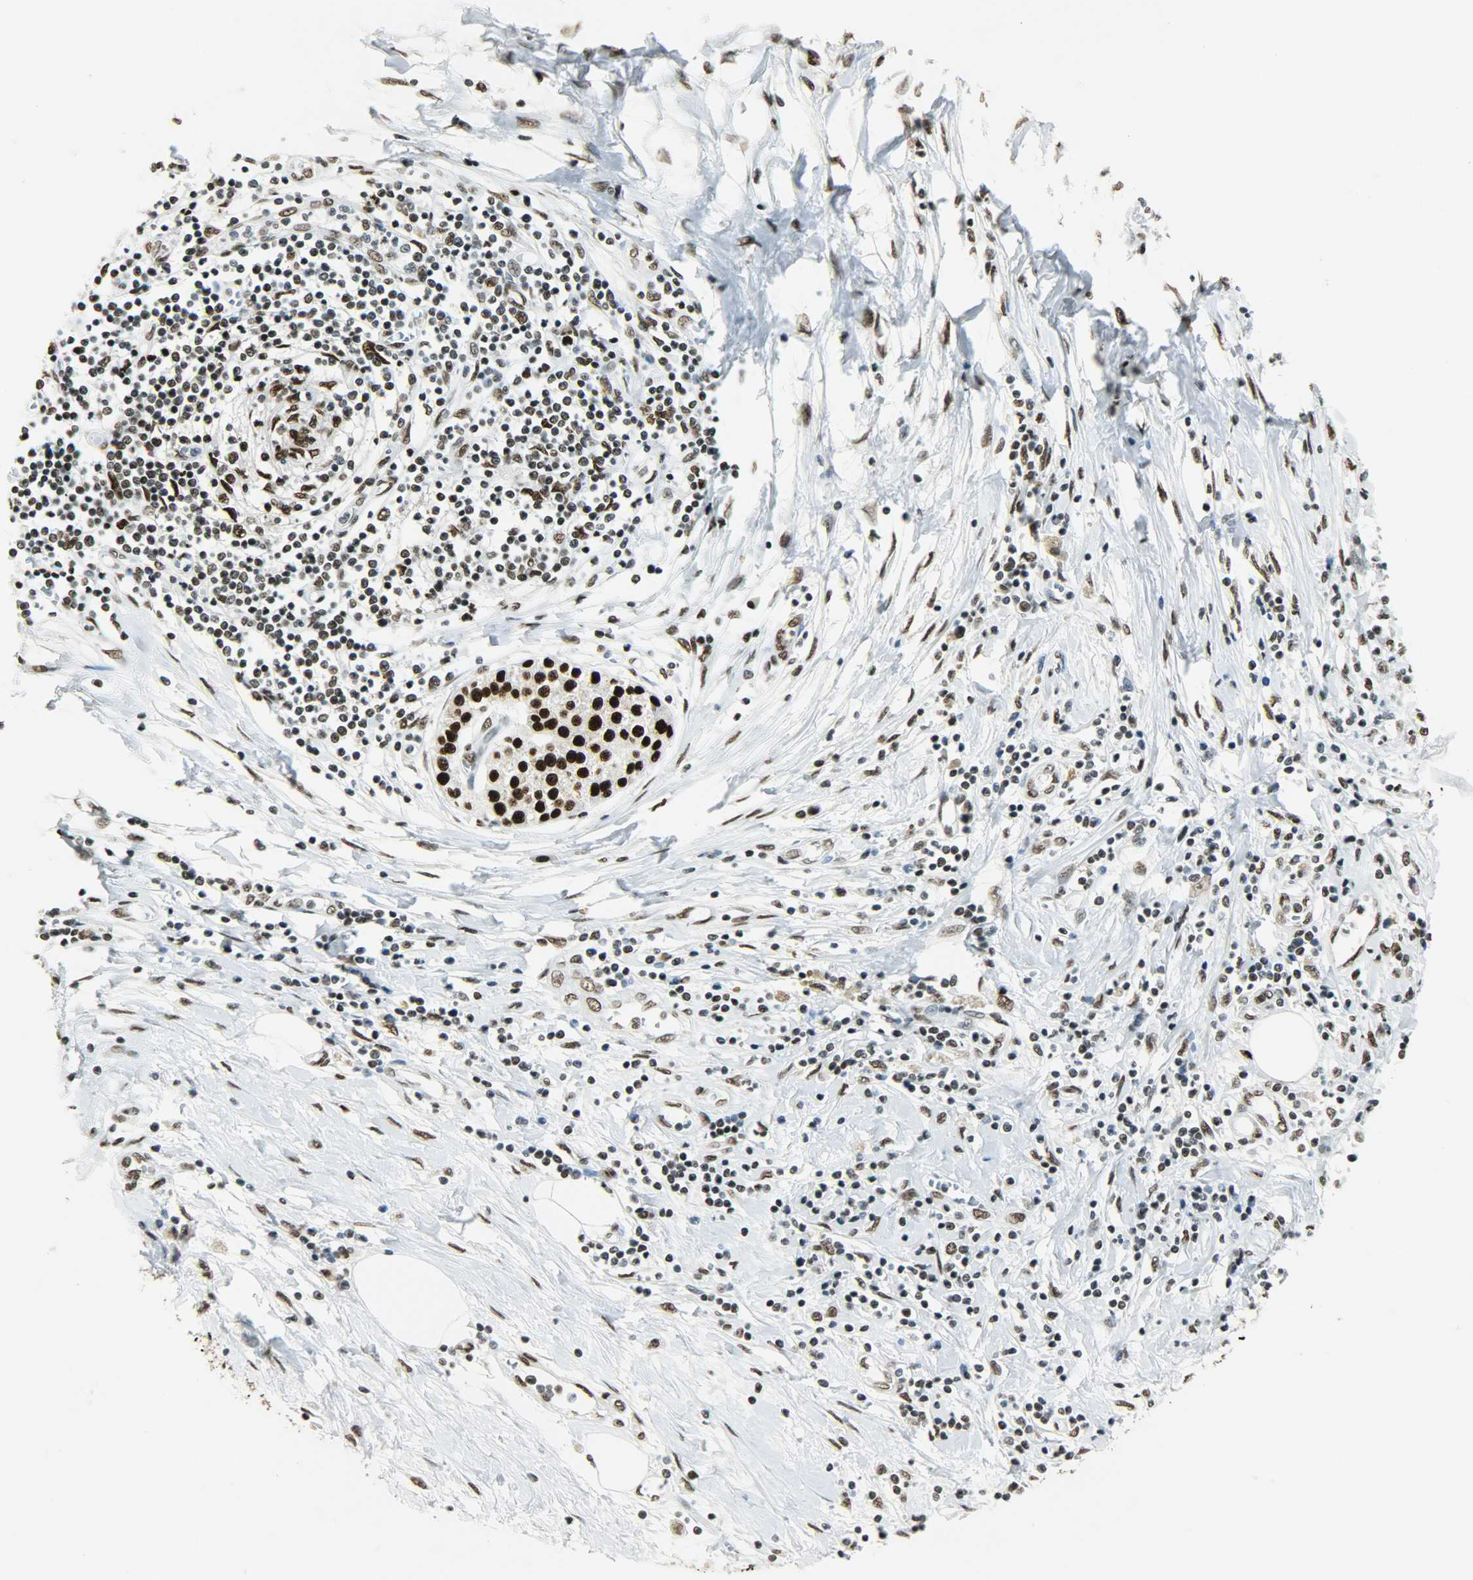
{"staining": {"intensity": "strong", "quantity": ">75%", "location": "nuclear"}, "tissue": "pancreatic cancer", "cell_type": "Tumor cells", "image_type": "cancer", "snomed": [{"axis": "morphology", "description": "Adenocarcinoma, NOS"}, {"axis": "topography", "description": "Pancreas"}], "caption": "DAB immunohistochemical staining of pancreatic adenocarcinoma reveals strong nuclear protein staining in about >75% of tumor cells.", "gene": "MYEF2", "patient": {"sex": "female", "age": 70}}